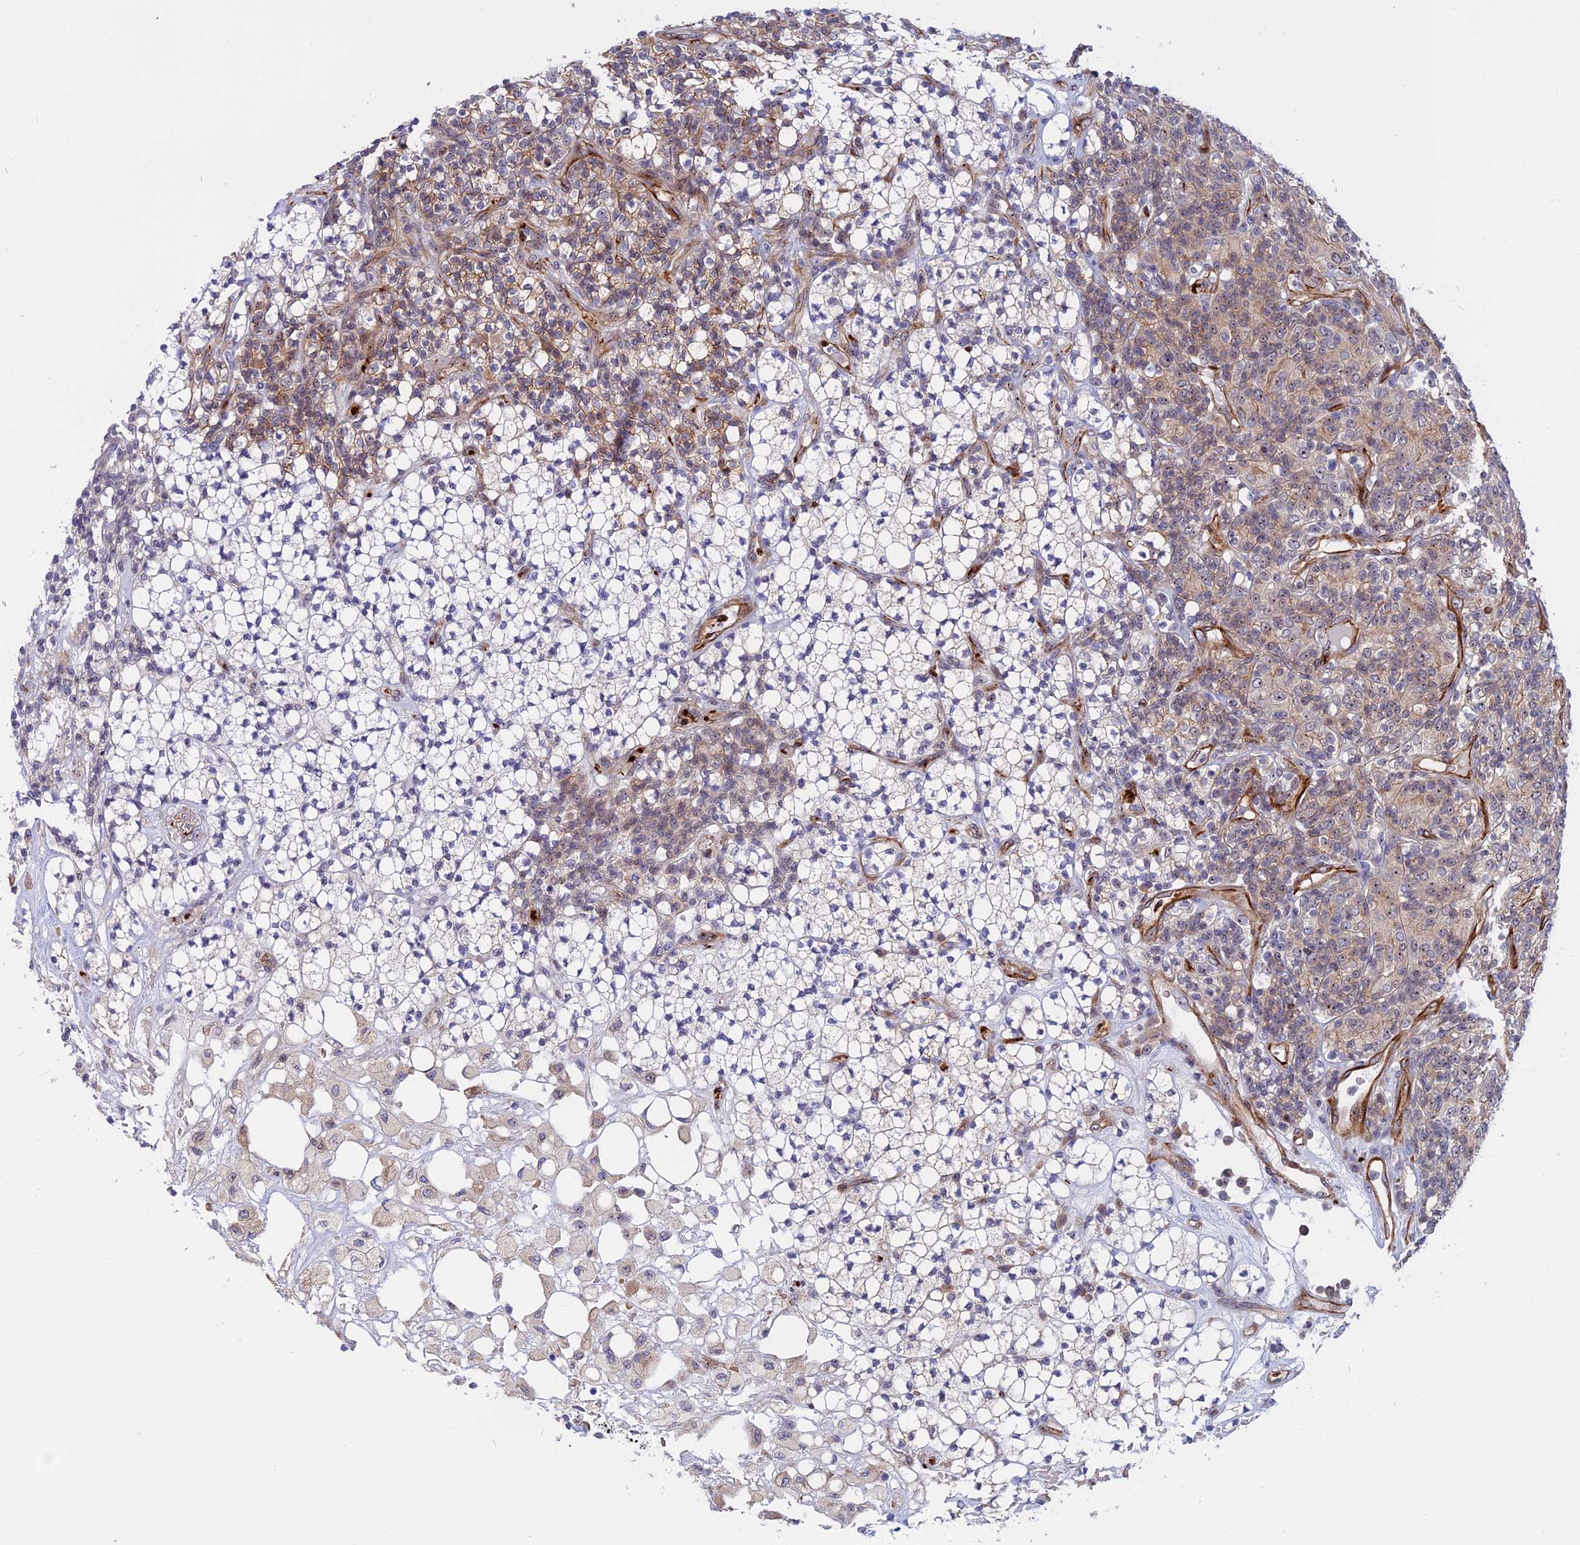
{"staining": {"intensity": "moderate", "quantity": "<25%", "location": "cytoplasmic/membranous,nuclear"}, "tissue": "renal cancer", "cell_type": "Tumor cells", "image_type": "cancer", "snomed": [{"axis": "morphology", "description": "Adenocarcinoma, NOS"}, {"axis": "topography", "description": "Kidney"}], "caption": "Moderate cytoplasmic/membranous and nuclear positivity for a protein is identified in about <25% of tumor cells of renal cancer using immunohistochemistry.", "gene": "DBNDD1", "patient": {"sex": "male", "age": 77}}